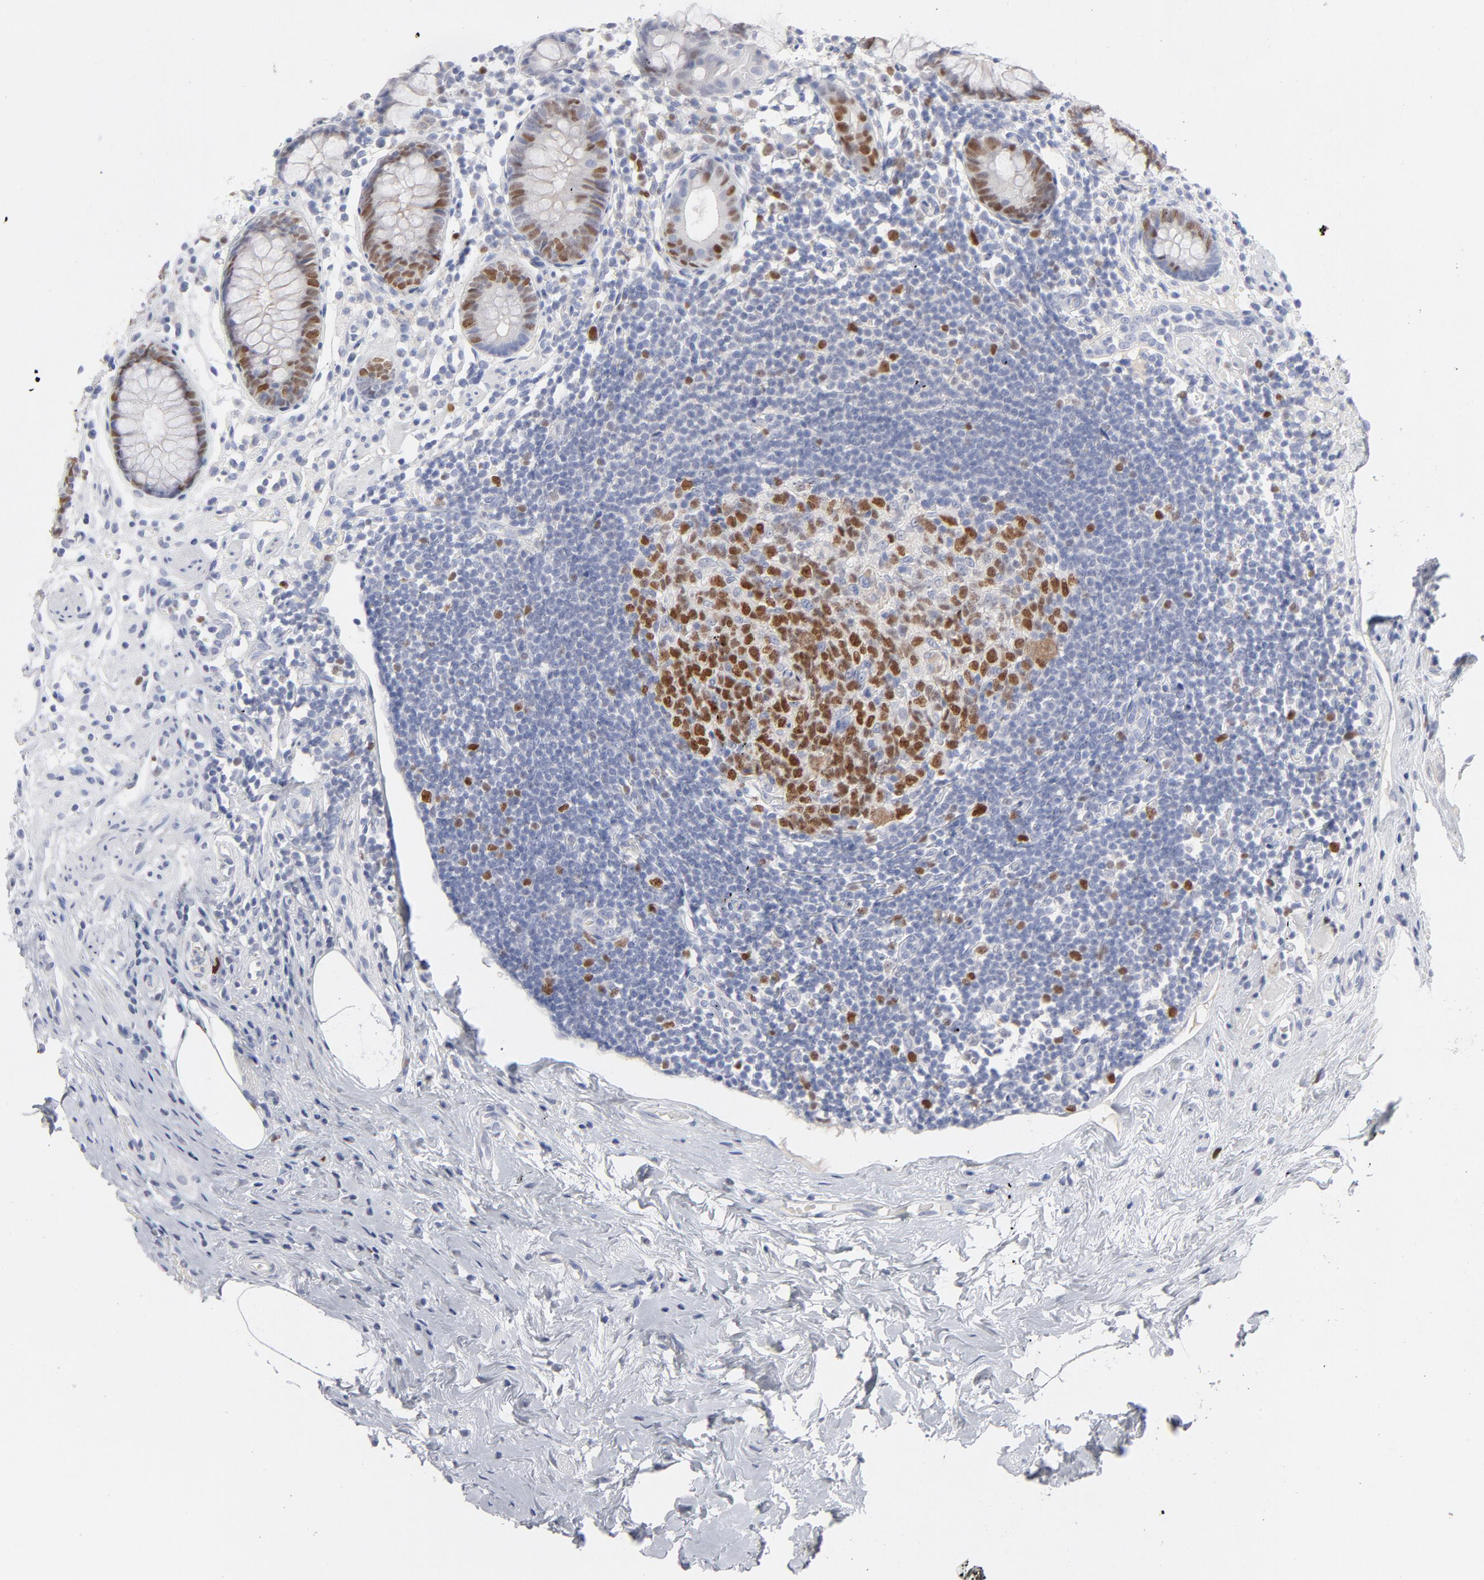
{"staining": {"intensity": "moderate", "quantity": "<25%", "location": "nuclear"}, "tissue": "appendix", "cell_type": "Glandular cells", "image_type": "normal", "snomed": [{"axis": "morphology", "description": "Normal tissue, NOS"}, {"axis": "topography", "description": "Appendix"}], "caption": "Human appendix stained with a brown dye exhibits moderate nuclear positive expression in approximately <25% of glandular cells.", "gene": "MCM7", "patient": {"sex": "male", "age": 38}}